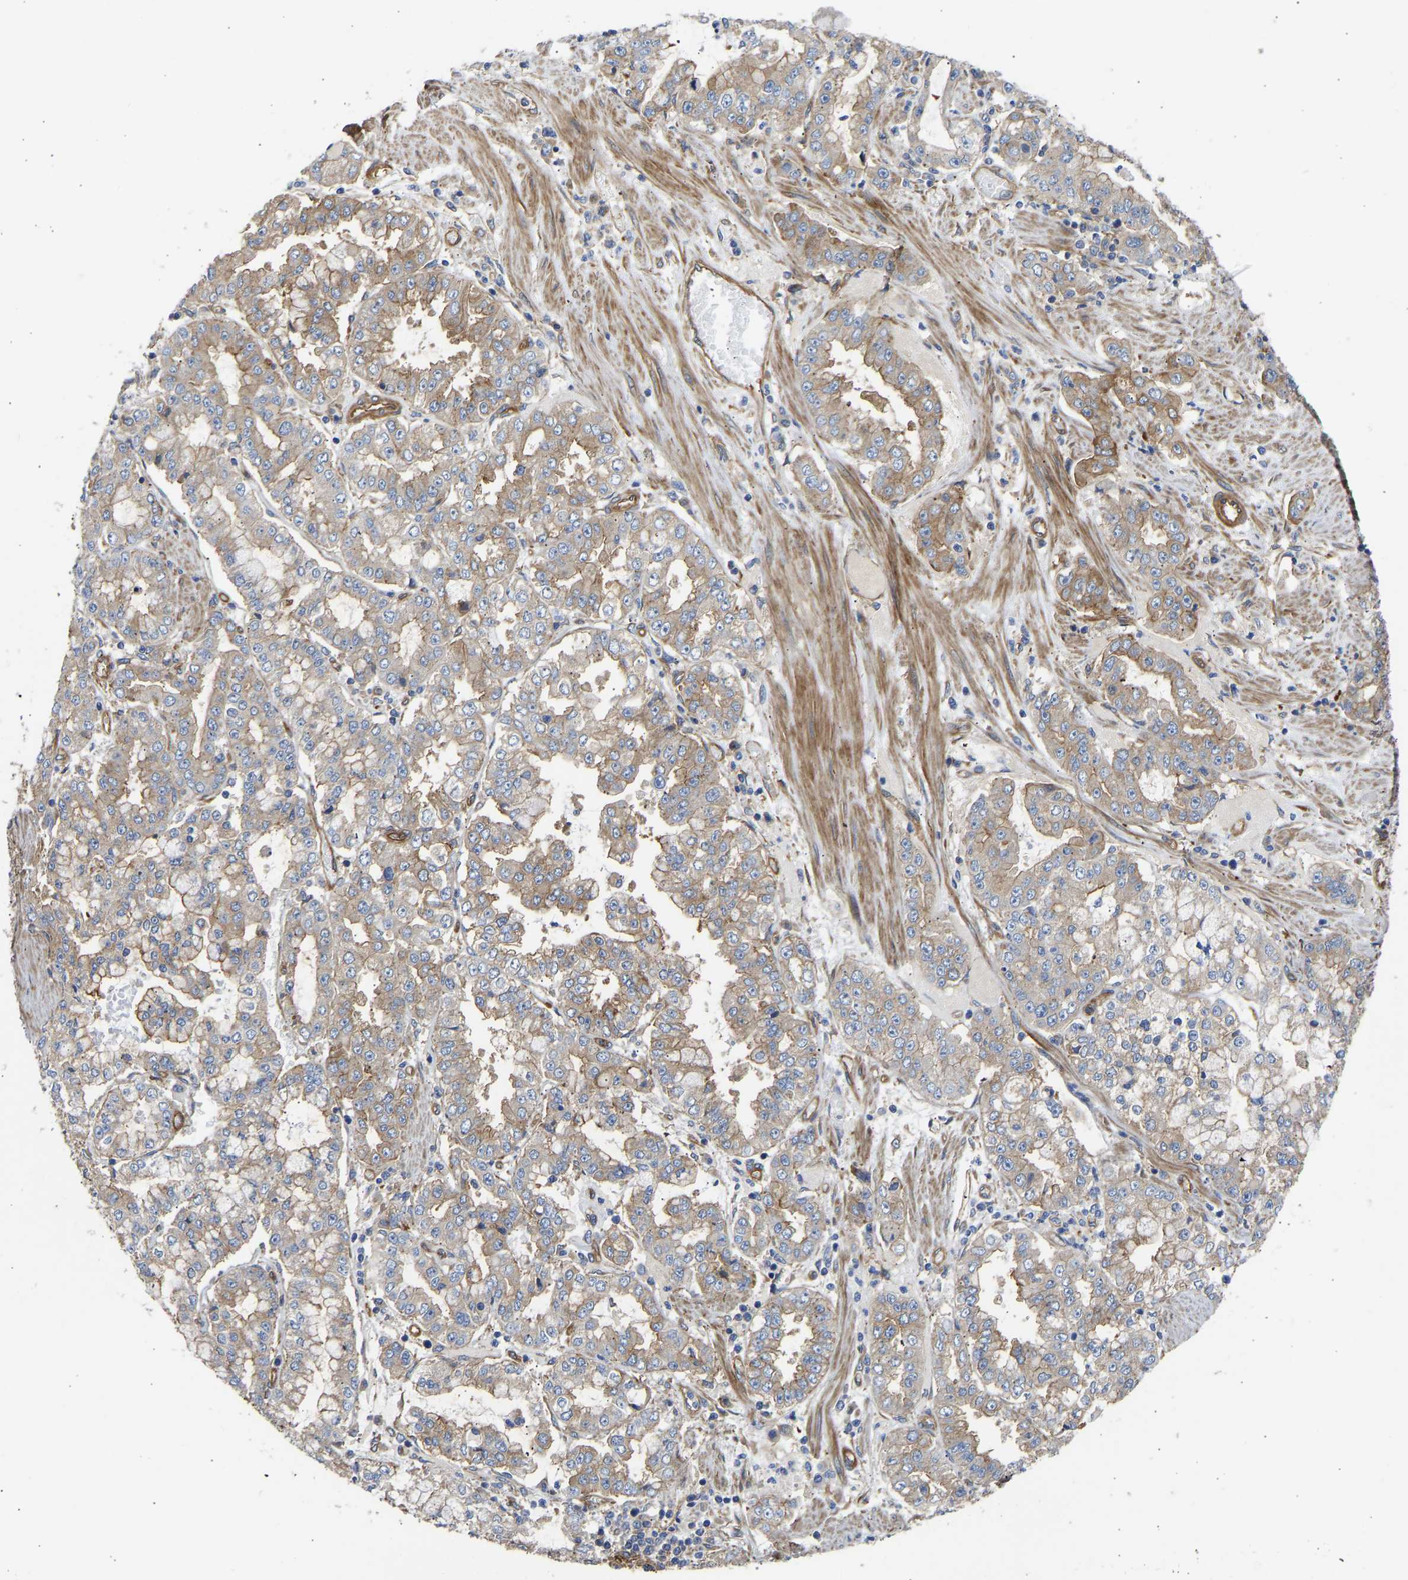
{"staining": {"intensity": "moderate", "quantity": ">75%", "location": "cytoplasmic/membranous"}, "tissue": "stomach cancer", "cell_type": "Tumor cells", "image_type": "cancer", "snomed": [{"axis": "morphology", "description": "Adenocarcinoma, NOS"}, {"axis": "topography", "description": "Stomach"}], "caption": "Human stomach cancer (adenocarcinoma) stained for a protein (brown) shows moderate cytoplasmic/membranous positive staining in approximately >75% of tumor cells.", "gene": "MYO1C", "patient": {"sex": "male", "age": 76}}